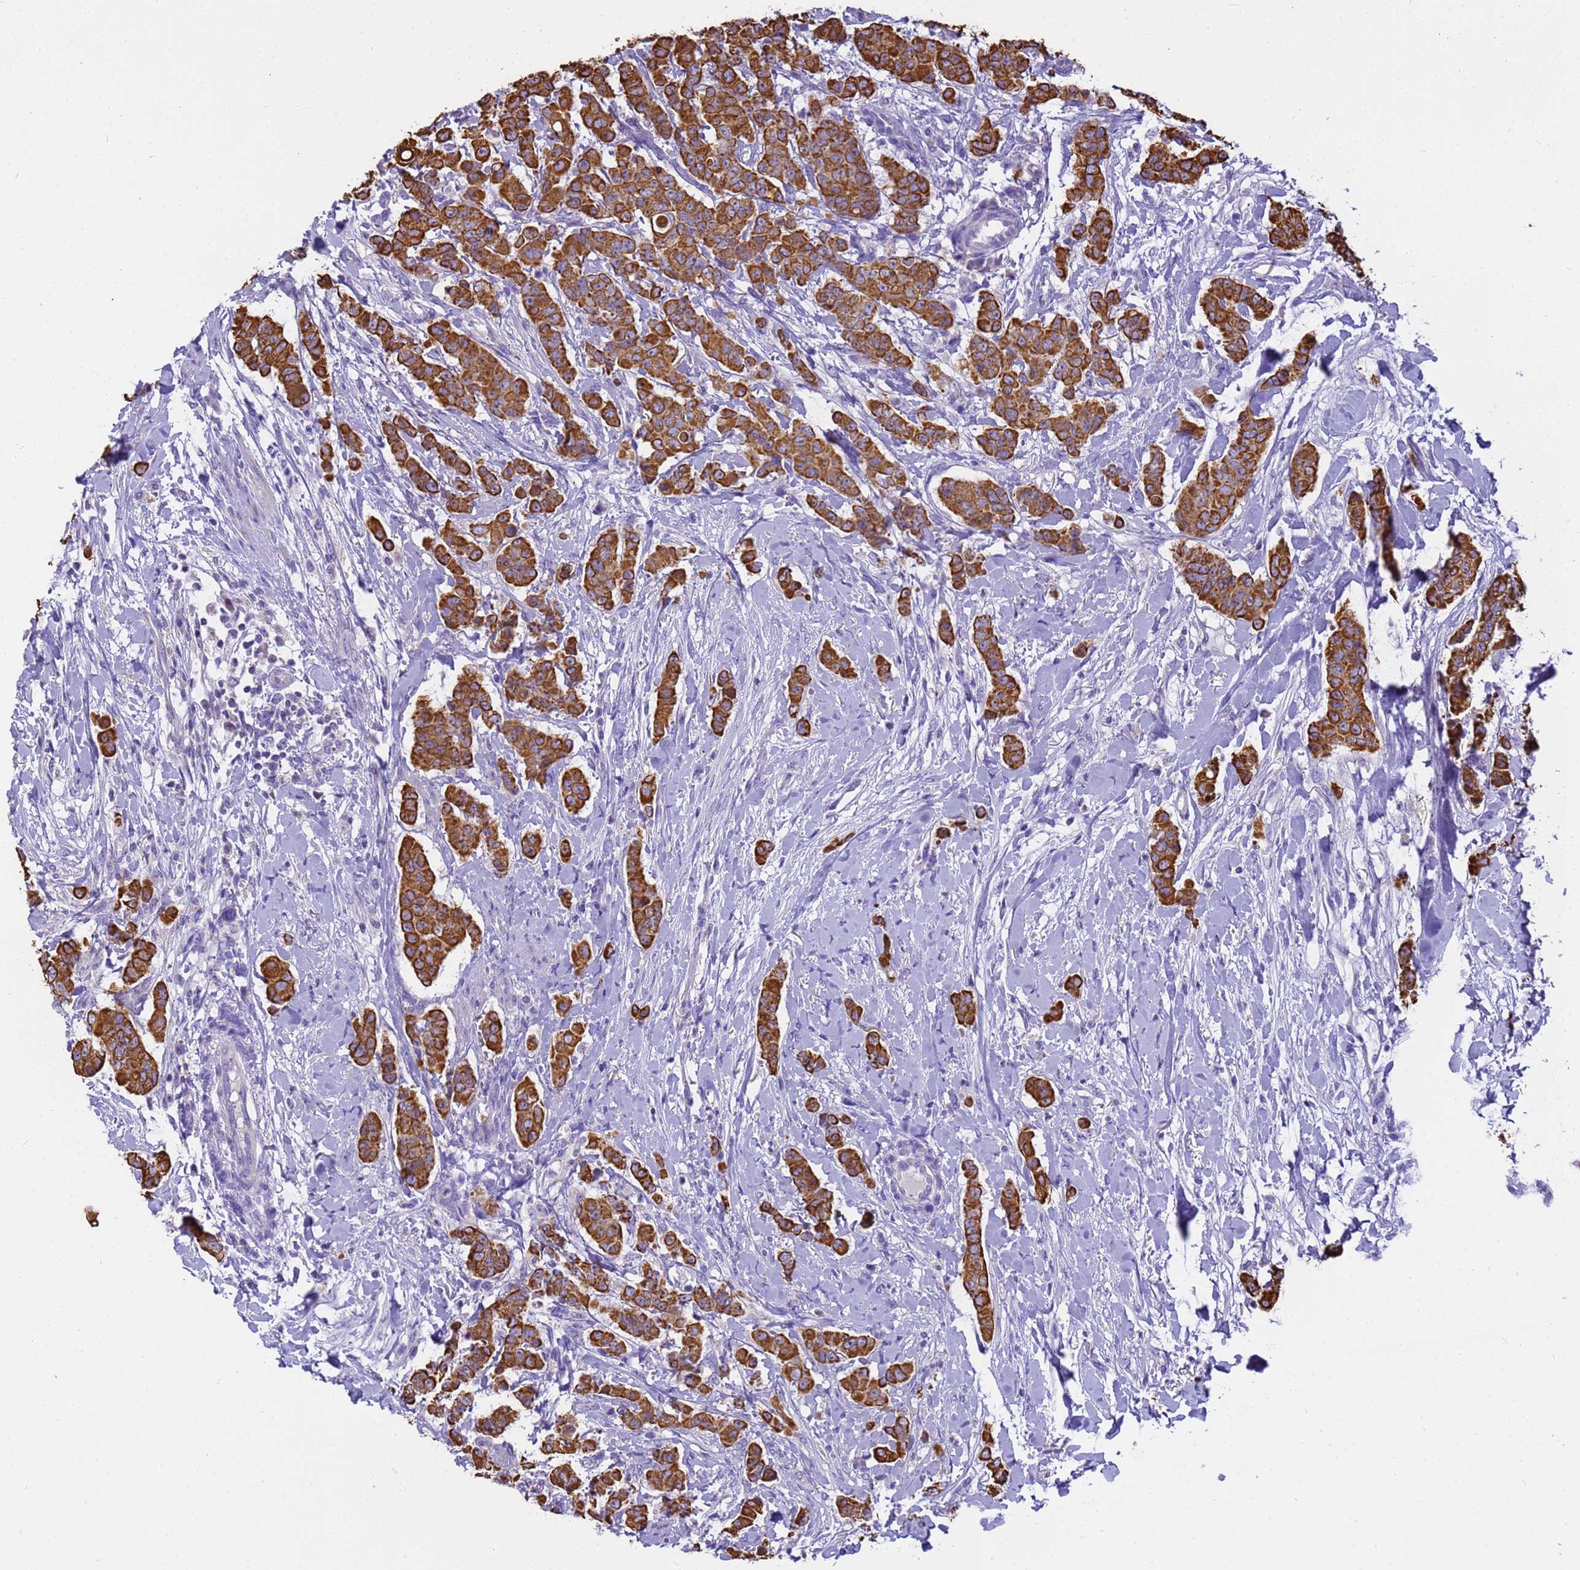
{"staining": {"intensity": "strong", "quantity": ">75%", "location": "cytoplasmic/membranous"}, "tissue": "breast cancer", "cell_type": "Tumor cells", "image_type": "cancer", "snomed": [{"axis": "morphology", "description": "Duct carcinoma"}, {"axis": "topography", "description": "Breast"}], "caption": "IHC photomicrograph of neoplastic tissue: breast invasive ductal carcinoma stained using immunohistochemistry (IHC) displays high levels of strong protein expression localized specifically in the cytoplasmic/membranous of tumor cells, appearing as a cytoplasmic/membranous brown color.", "gene": "PIEZO2", "patient": {"sex": "female", "age": 40}}